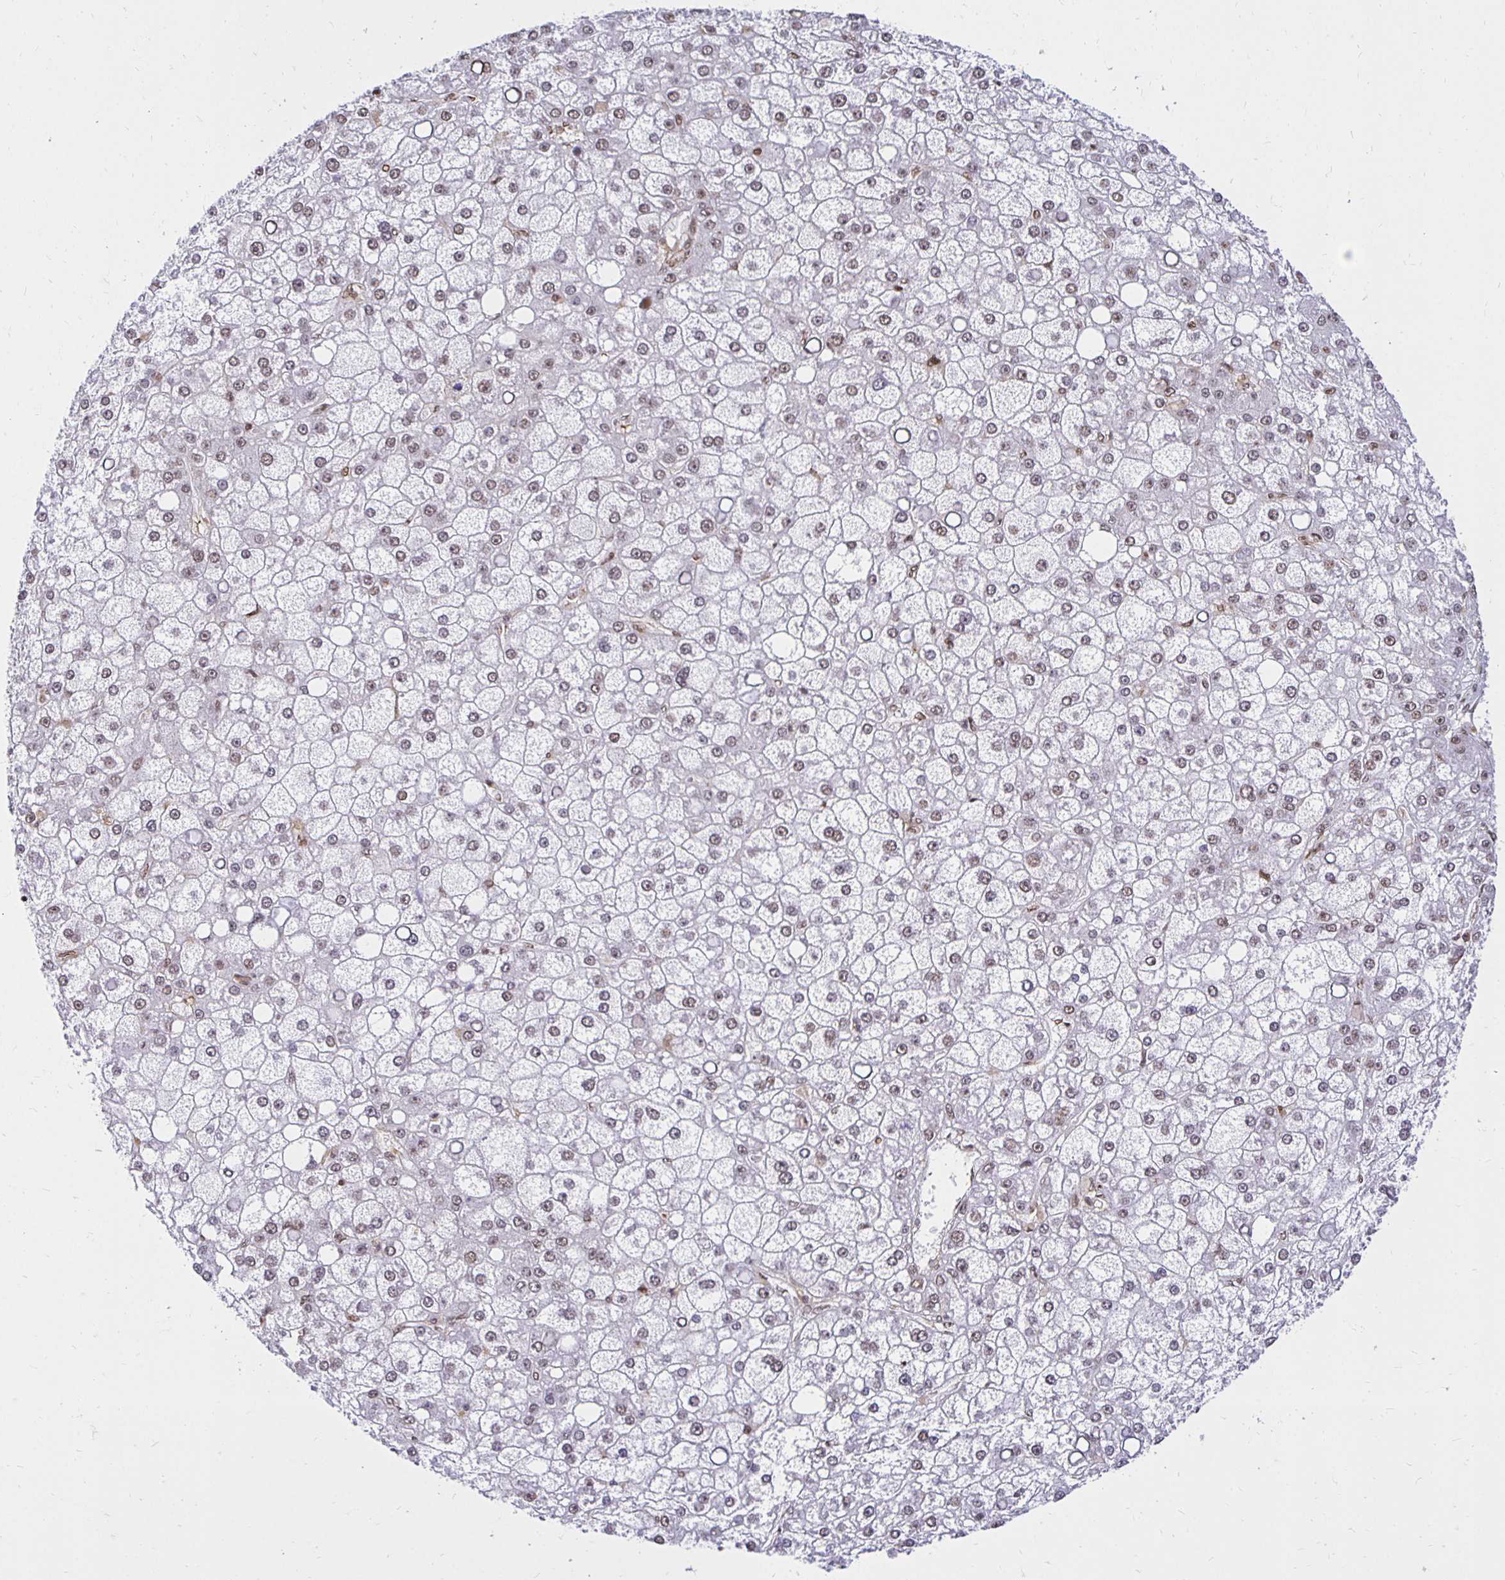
{"staining": {"intensity": "moderate", "quantity": "25%-75%", "location": "nuclear"}, "tissue": "liver cancer", "cell_type": "Tumor cells", "image_type": "cancer", "snomed": [{"axis": "morphology", "description": "Carcinoma, Hepatocellular, NOS"}, {"axis": "topography", "description": "Liver"}], "caption": "The photomicrograph demonstrates staining of liver hepatocellular carcinoma, revealing moderate nuclear protein staining (brown color) within tumor cells.", "gene": "ZNF579", "patient": {"sex": "male", "age": 67}}